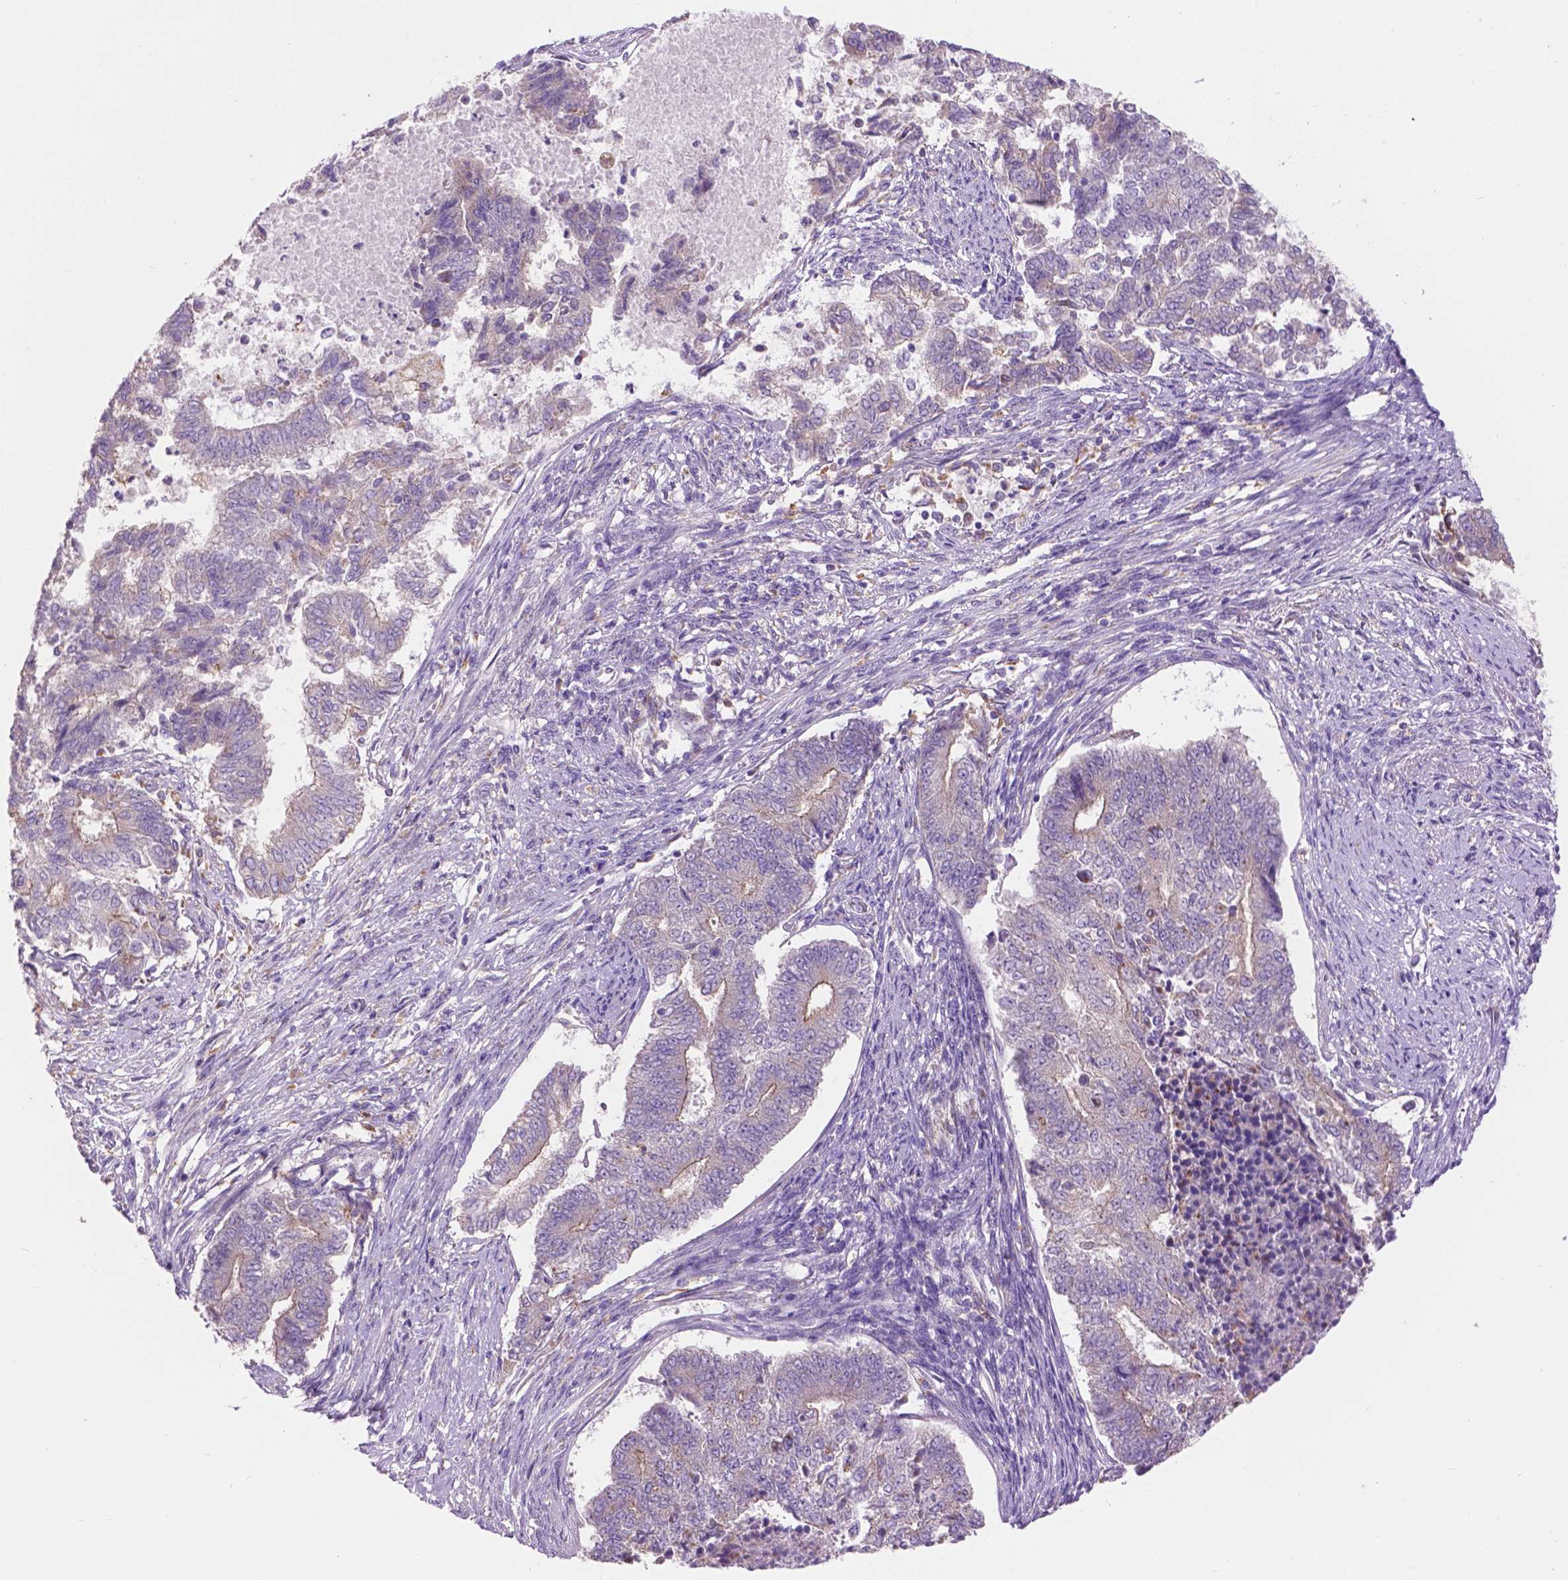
{"staining": {"intensity": "weak", "quantity": "<25%", "location": "cytoplasmic/membranous"}, "tissue": "endometrial cancer", "cell_type": "Tumor cells", "image_type": "cancer", "snomed": [{"axis": "morphology", "description": "Adenocarcinoma, NOS"}, {"axis": "topography", "description": "Endometrium"}], "caption": "Adenocarcinoma (endometrial) was stained to show a protein in brown. There is no significant staining in tumor cells.", "gene": "CDH7", "patient": {"sex": "female", "age": 65}}